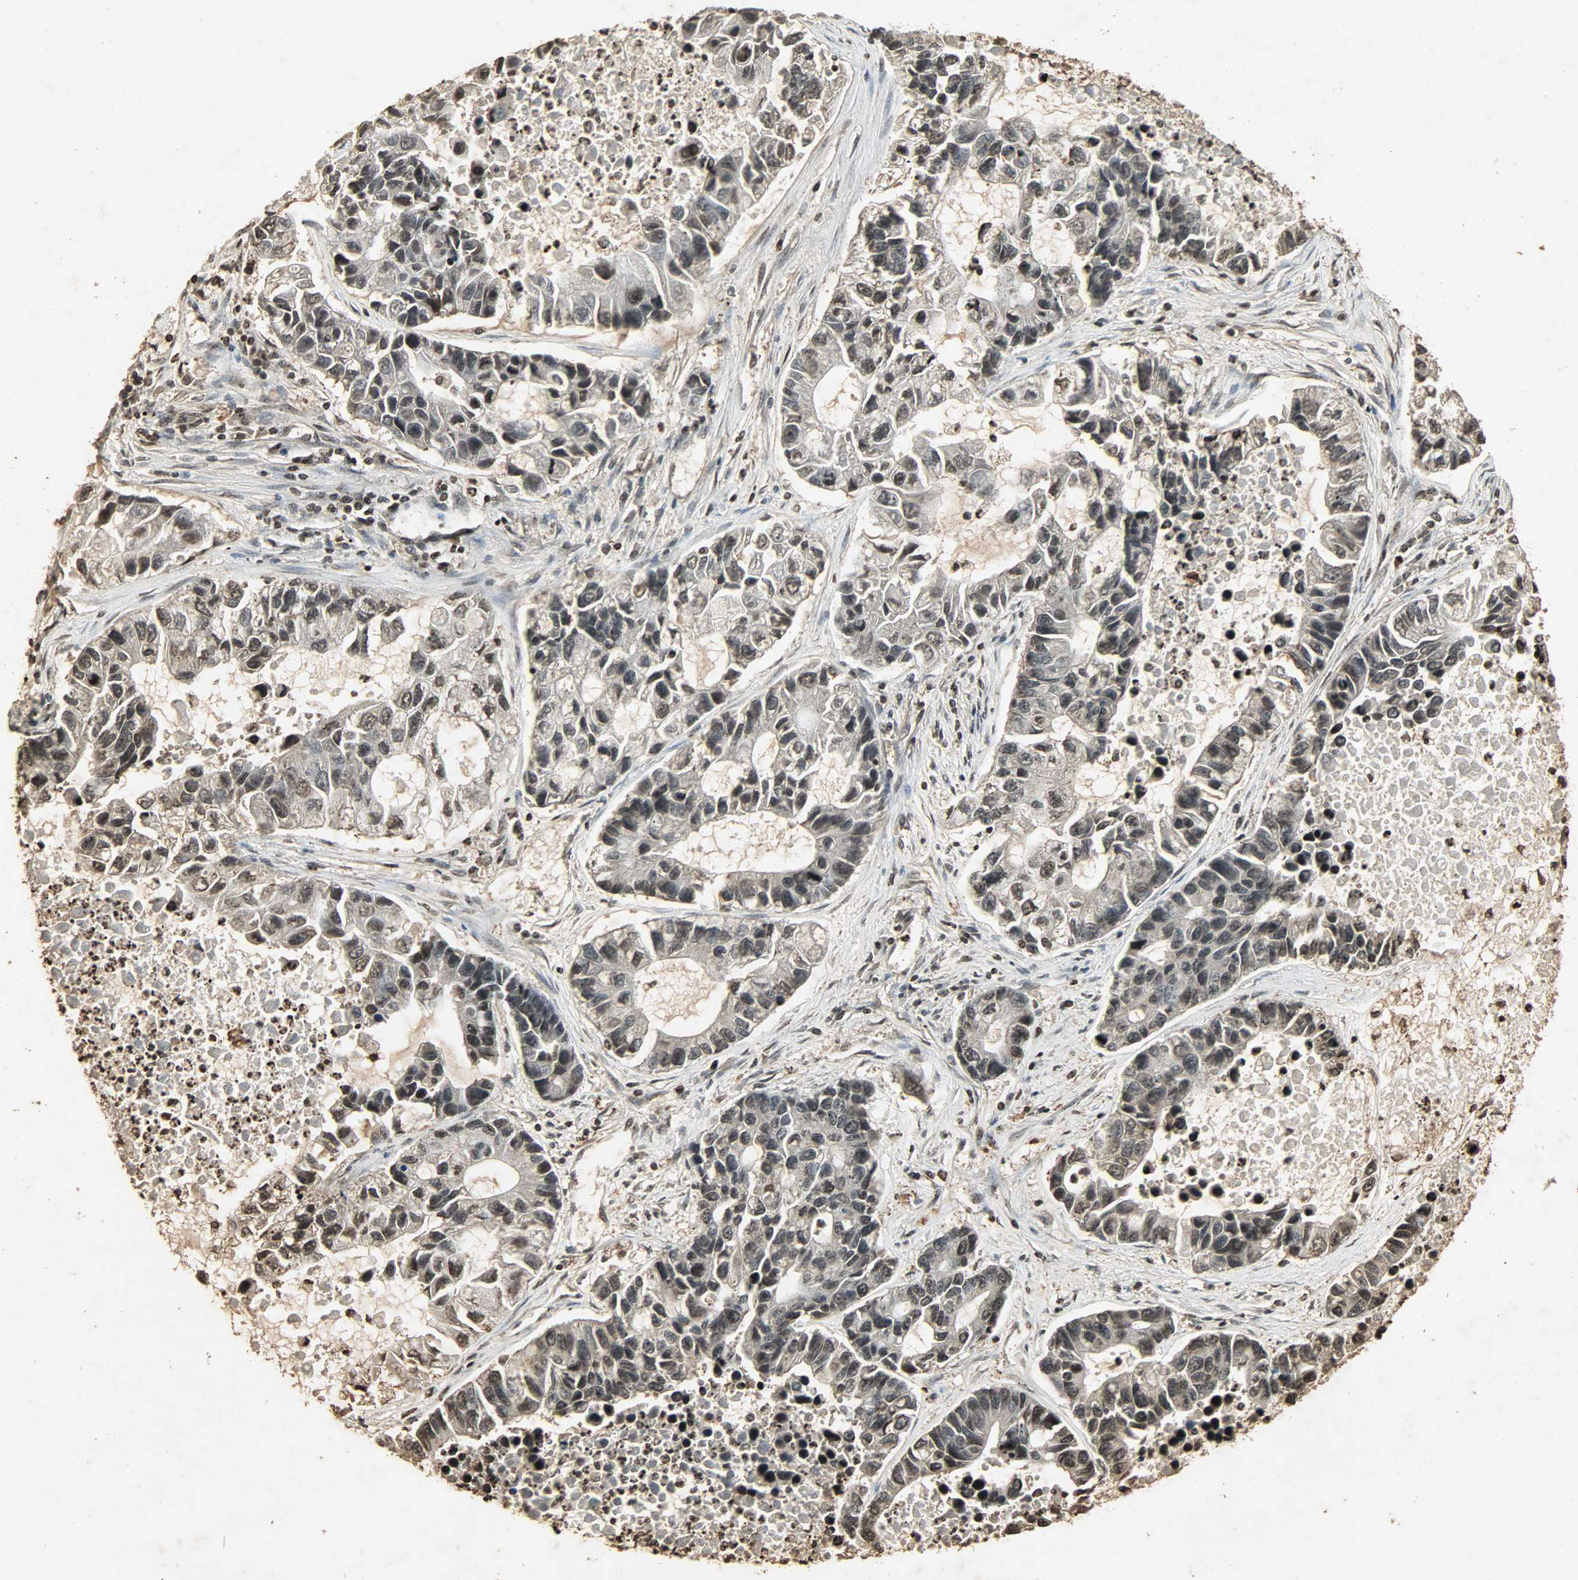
{"staining": {"intensity": "weak", "quantity": ">75%", "location": "cytoplasmic/membranous,nuclear"}, "tissue": "lung cancer", "cell_type": "Tumor cells", "image_type": "cancer", "snomed": [{"axis": "morphology", "description": "Adenocarcinoma, NOS"}, {"axis": "topography", "description": "Lung"}], "caption": "Immunohistochemical staining of lung adenocarcinoma demonstrates low levels of weak cytoplasmic/membranous and nuclear positivity in about >75% of tumor cells.", "gene": "PPP3R1", "patient": {"sex": "female", "age": 51}}